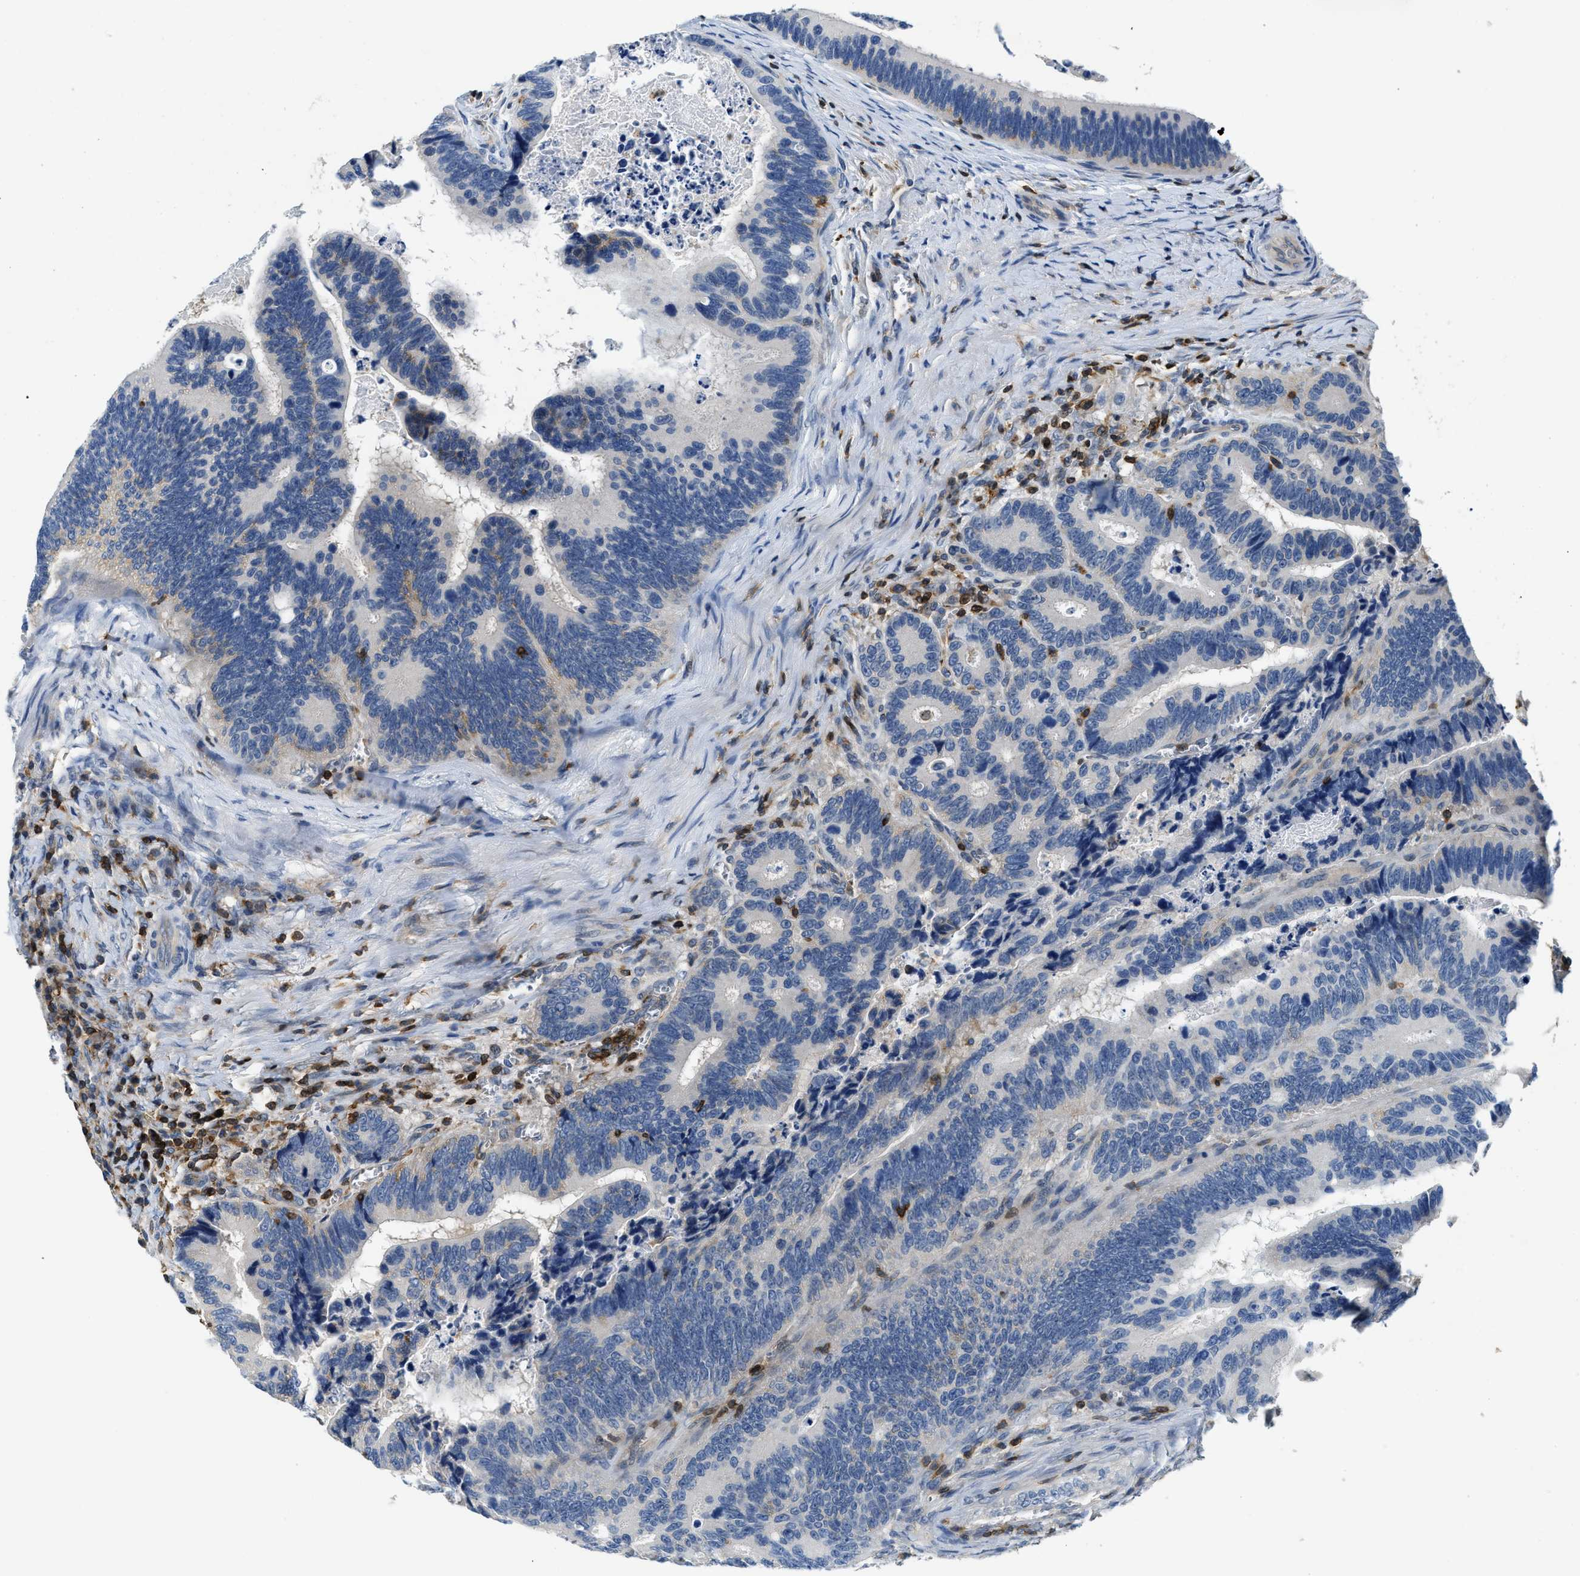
{"staining": {"intensity": "negative", "quantity": "none", "location": "none"}, "tissue": "colorectal cancer", "cell_type": "Tumor cells", "image_type": "cancer", "snomed": [{"axis": "morphology", "description": "Inflammation, NOS"}, {"axis": "morphology", "description": "Adenocarcinoma, NOS"}, {"axis": "topography", "description": "Colon"}], "caption": "Image shows no significant protein positivity in tumor cells of colorectal cancer (adenocarcinoma).", "gene": "MYO1G", "patient": {"sex": "male", "age": 72}}